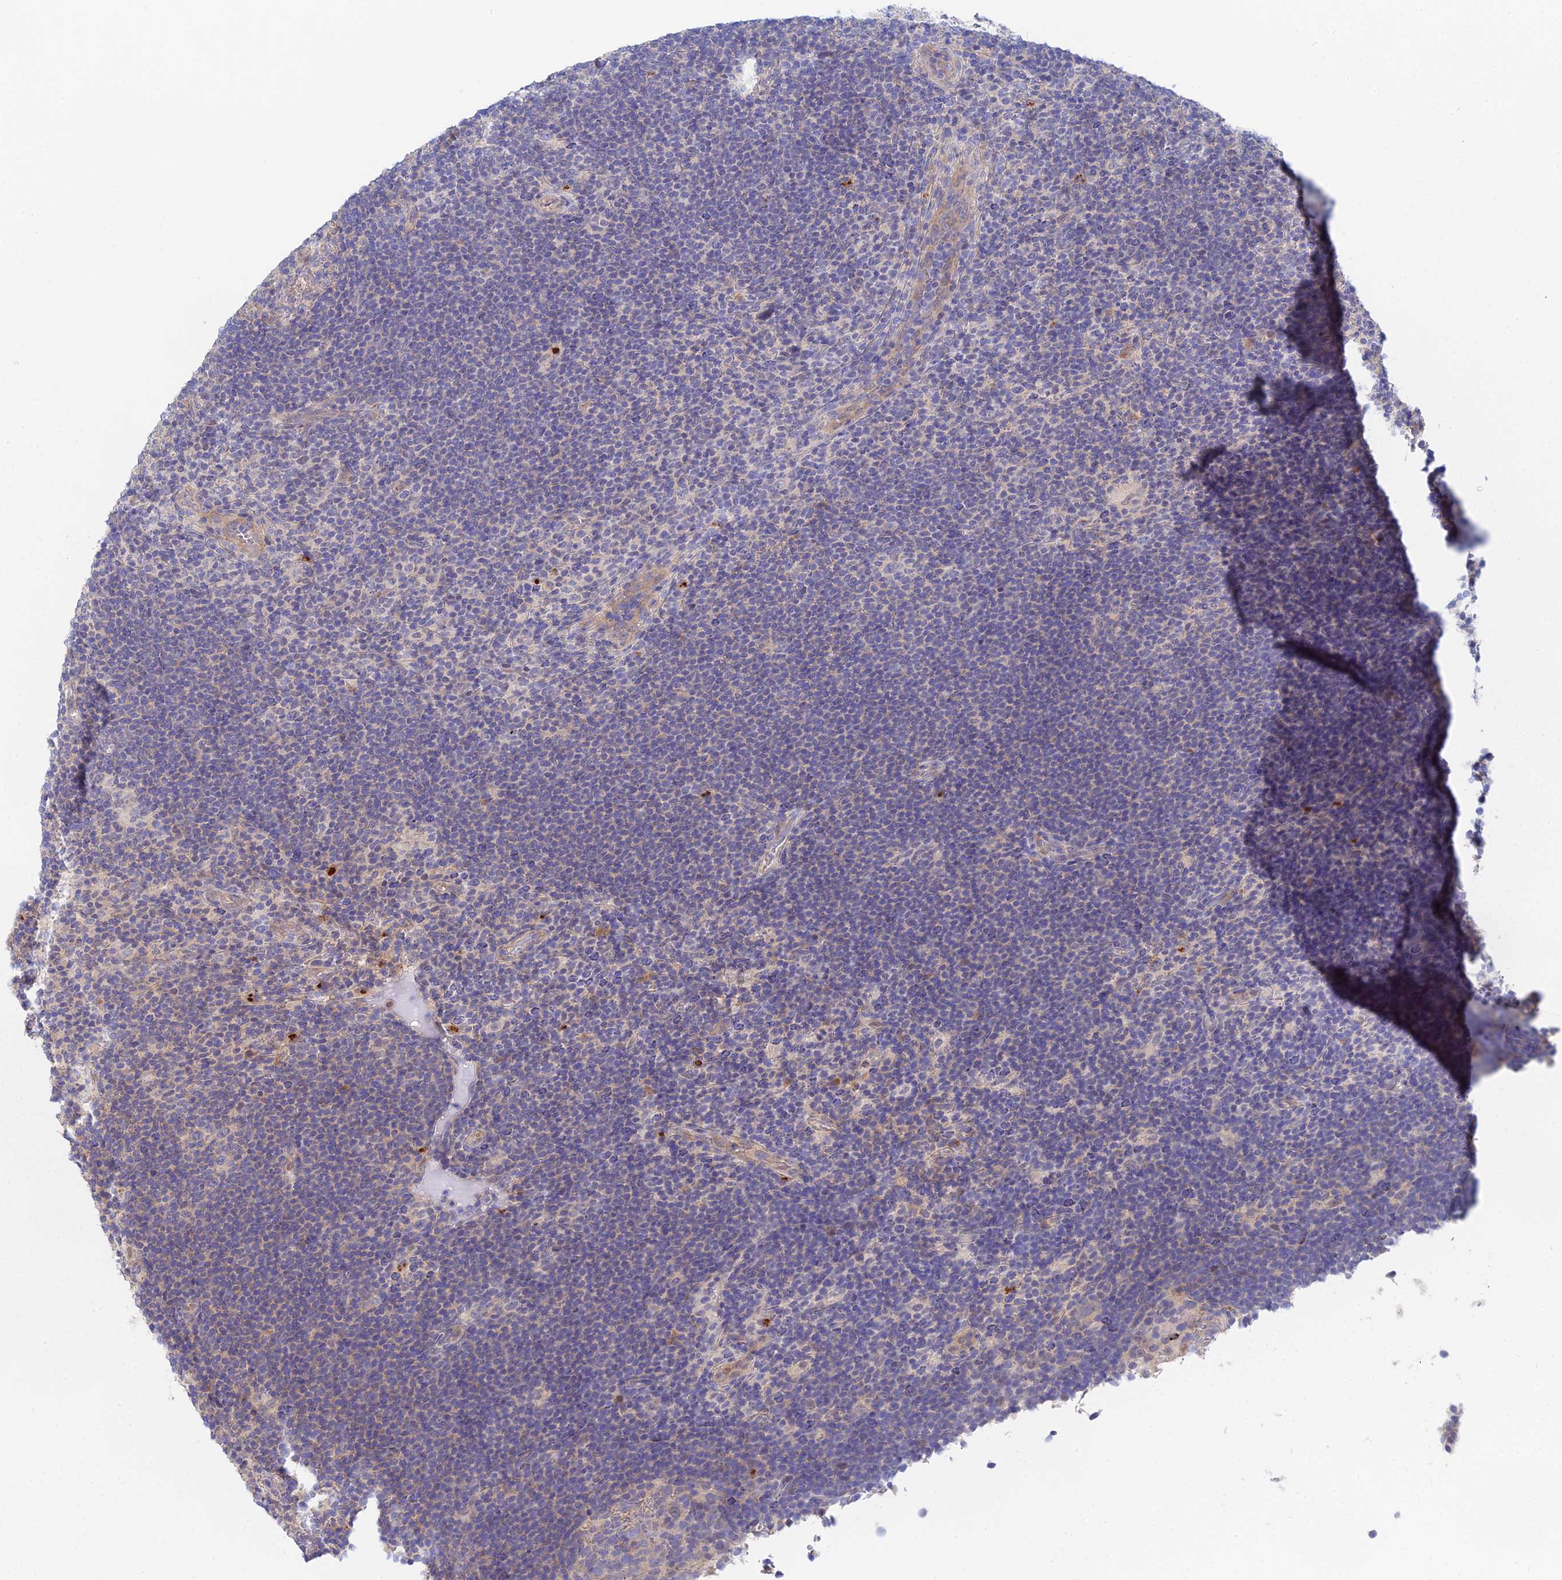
{"staining": {"intensity": "negative", "quantity": "none", "location": "none"}, "tissue": "lymphoma", "cell_type": "Tumor cells", "image_type": "cancer", "snomed": [{"axis": "morphology", "description": "Hodgkin's disease, NOS"}, {"axis": "topography", "description": "Lymph node"}], "caption": "Immunohistochemical staining of human Hodgkin's disease exhibits no significant staining in tumor cells.", "gene": "DNAH14", "patient": {"sex": "female", "age": 57}}